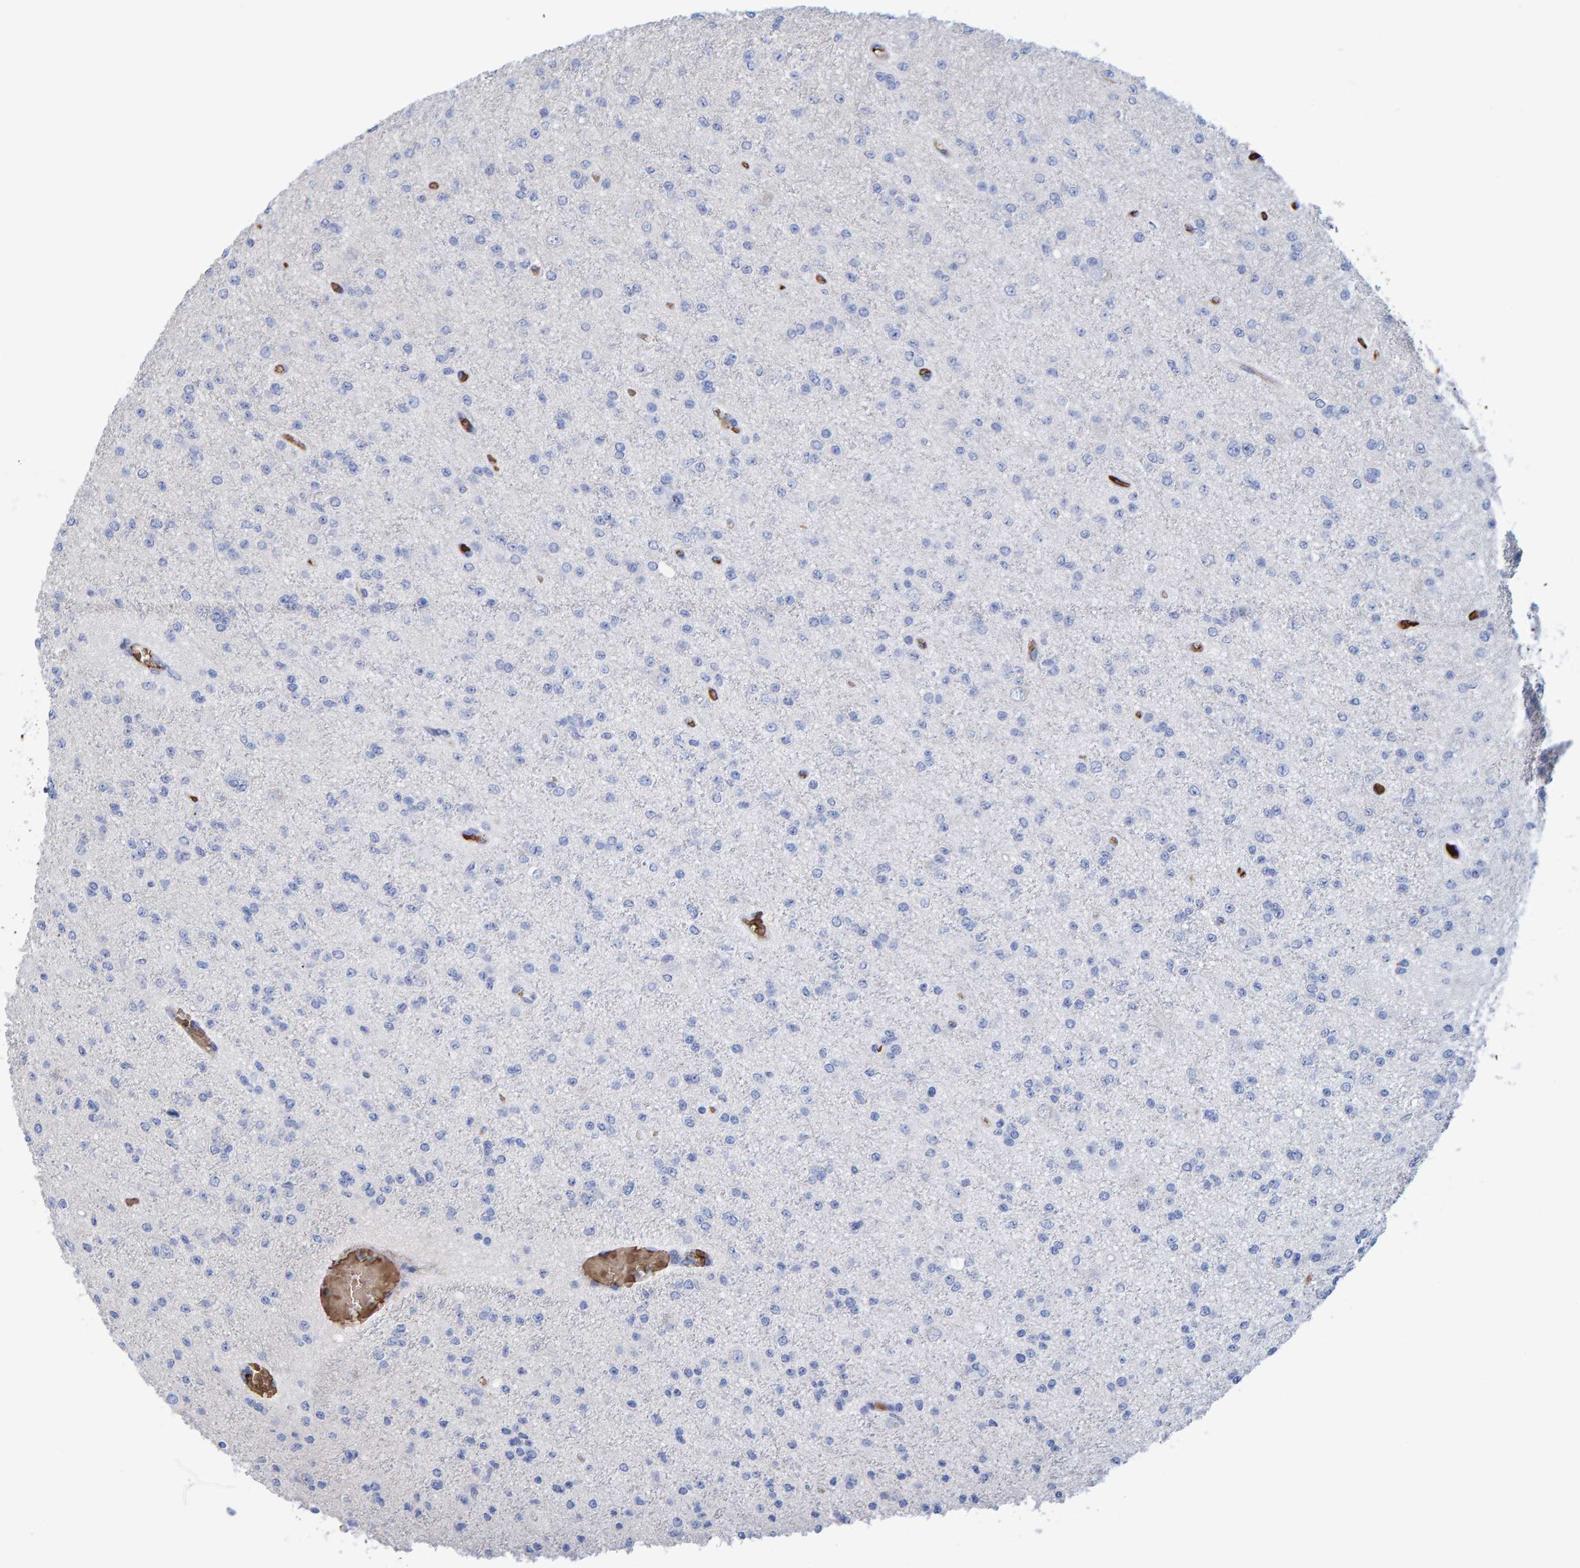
{"staining": {"intensity": "negative", "quantity": "none", "location": "none"}, "tissue": "glioma", "cell_type": "Tumor cells", "image_type": "cancer", "snomed": [{"axis": "morphology", "description": "Glioma, malignant, Low grade"}, {"axis": "topography", "description": "Brain"}], "caption": "Human glioma stained for a protein using IHC exhibits no staining in tumor cells.", "gene": "VPS9D1", "patient": {"sex": "female", "age": 22}}